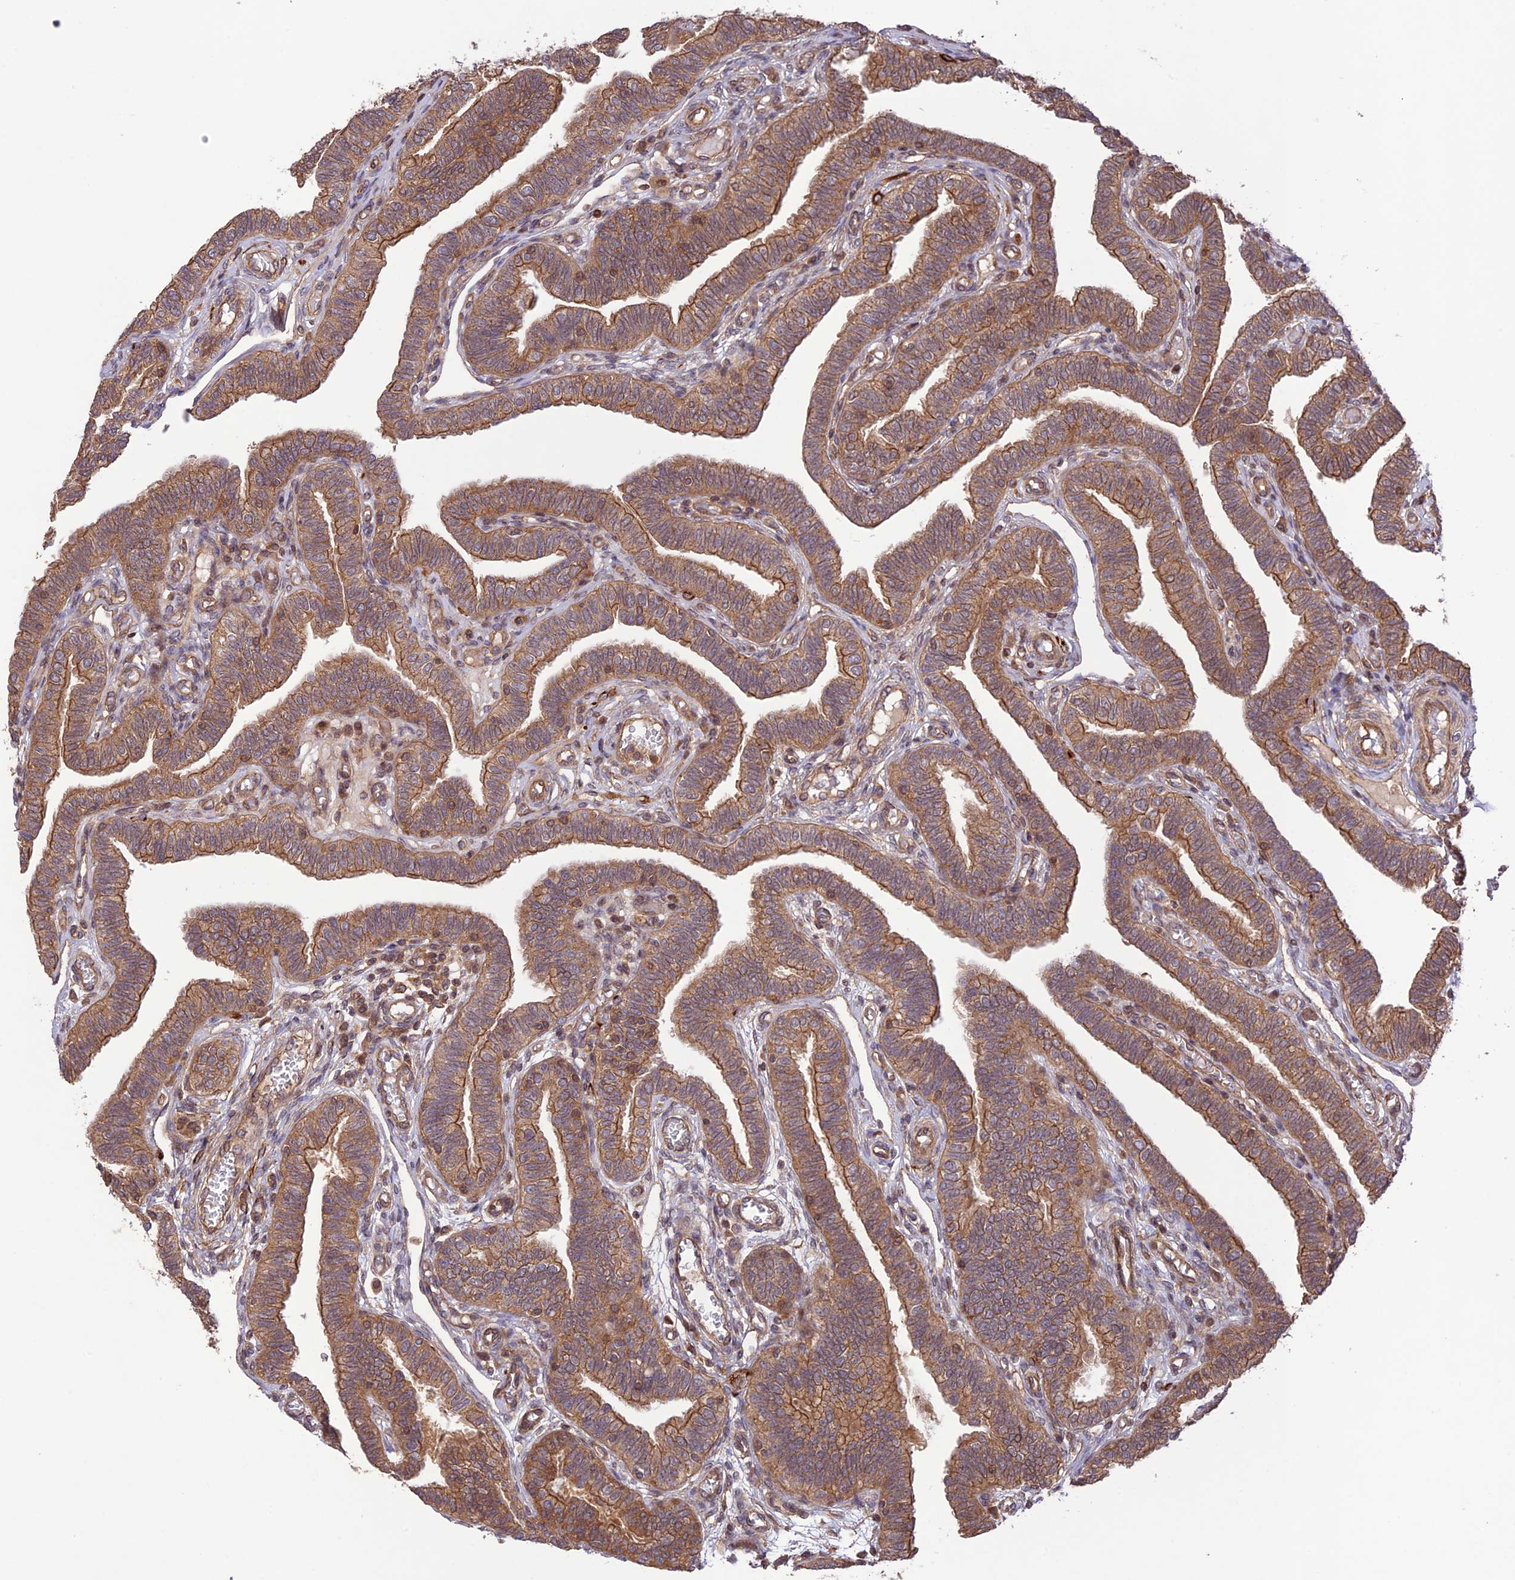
{"staining": {"intensity": "moderate", "quantity": ">75%", "location": "cytoplasmic/membranous"}, "tissue": "fallopian tube", "cell_type": "Glandular cells", "image_type": "normal", "snomed": [{"axis": "morphology", "description": "Normal tissue, NOS"}, {"axis": "topography", "description": "Fallopian tube"}], "caption": "Fallopian tube stained for a protein (brown) displays moderate cytoplasmic/membranous positive expression in approximately >75% of glandular cells.", "gene": "FCHSD1", "patient": {"sex": "female", "age": 39}}